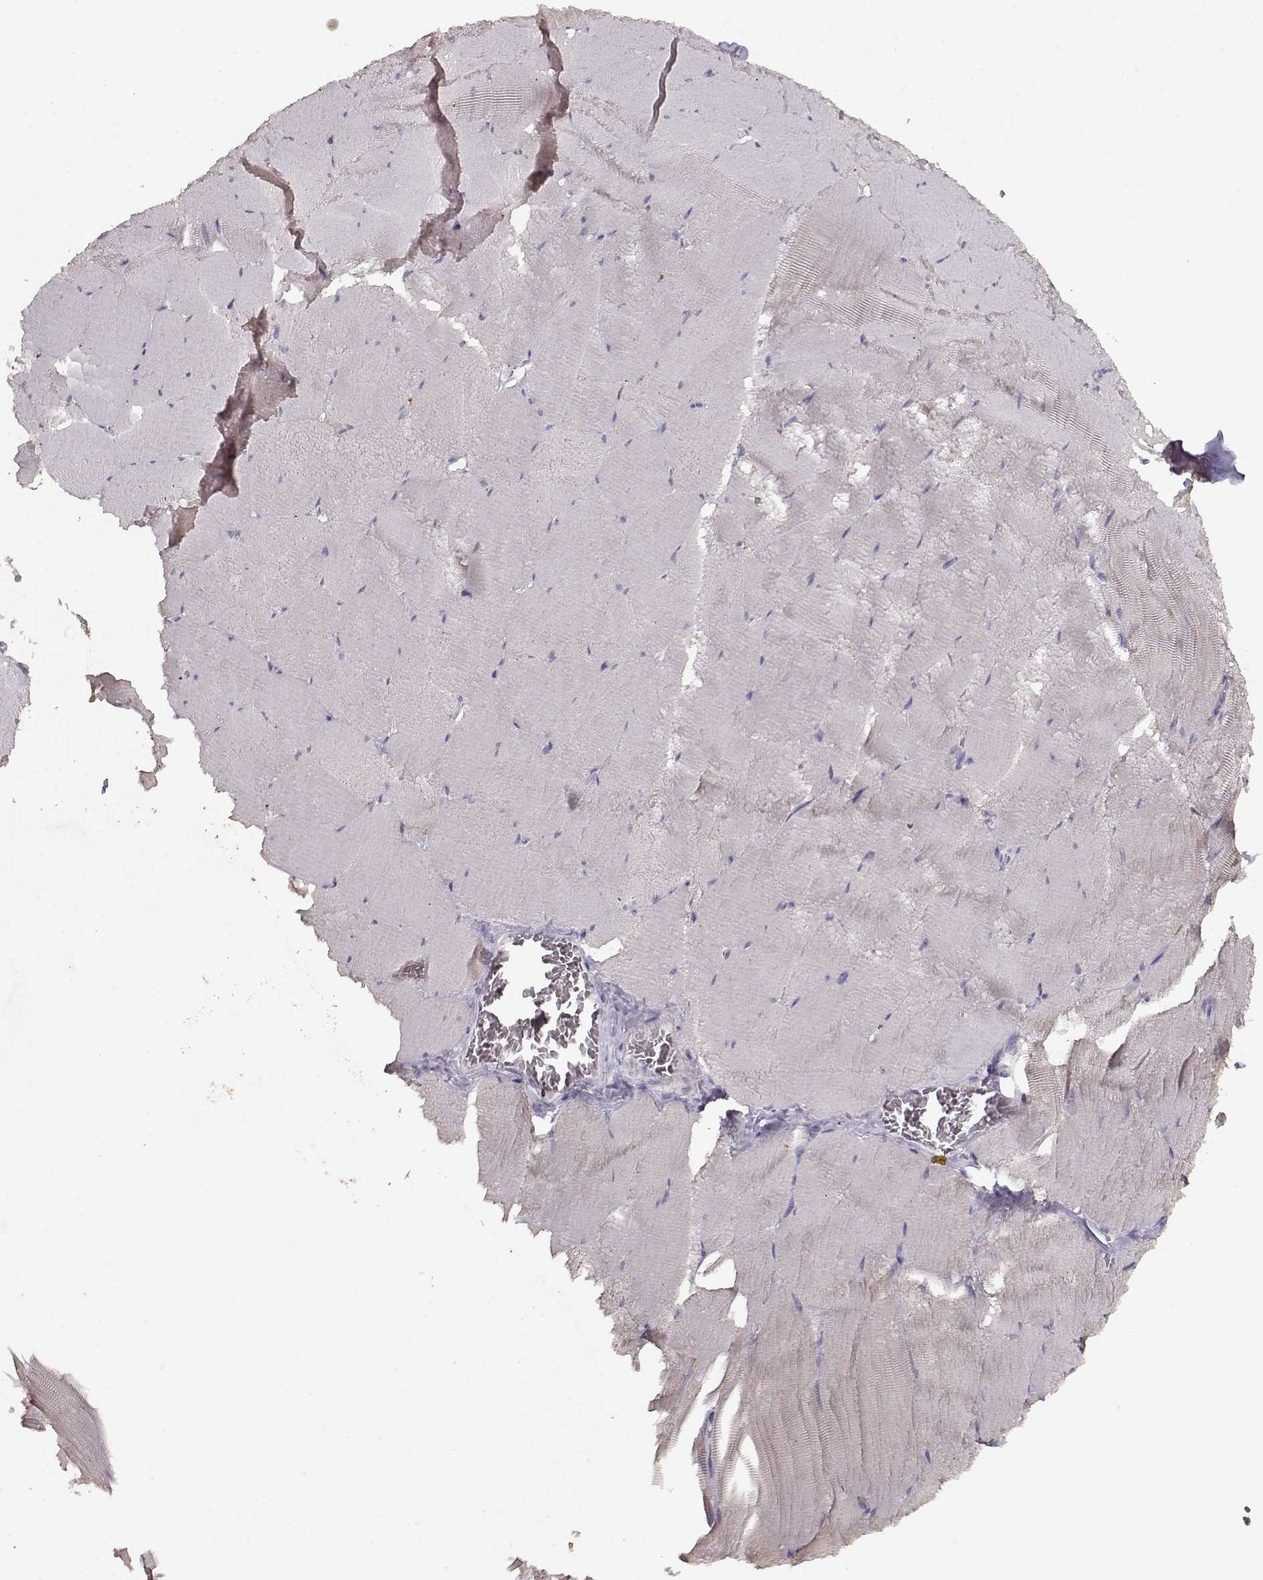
{"staining": {"intensity": "negative", "quantity": "none", "location": "none"}, "tissue": "skeletal muscle", "cell_type": "Myocytes", "image_type": "normal", "snomed": [{"axis": "morphology", "description": "Normal tissue, NOS"}, {"axis": "morphology", "description": "Malignant melanoma, Metastatic site"}, {"axis": "topography", "description": "Skeletal muscle"}], "caption": "Human skeletal muscle stained for a protein using immunohistochemistry demonstrates no expression in myocytes.", "gene": "UROC1", "patient": {"sex": "male", "age": 50}}